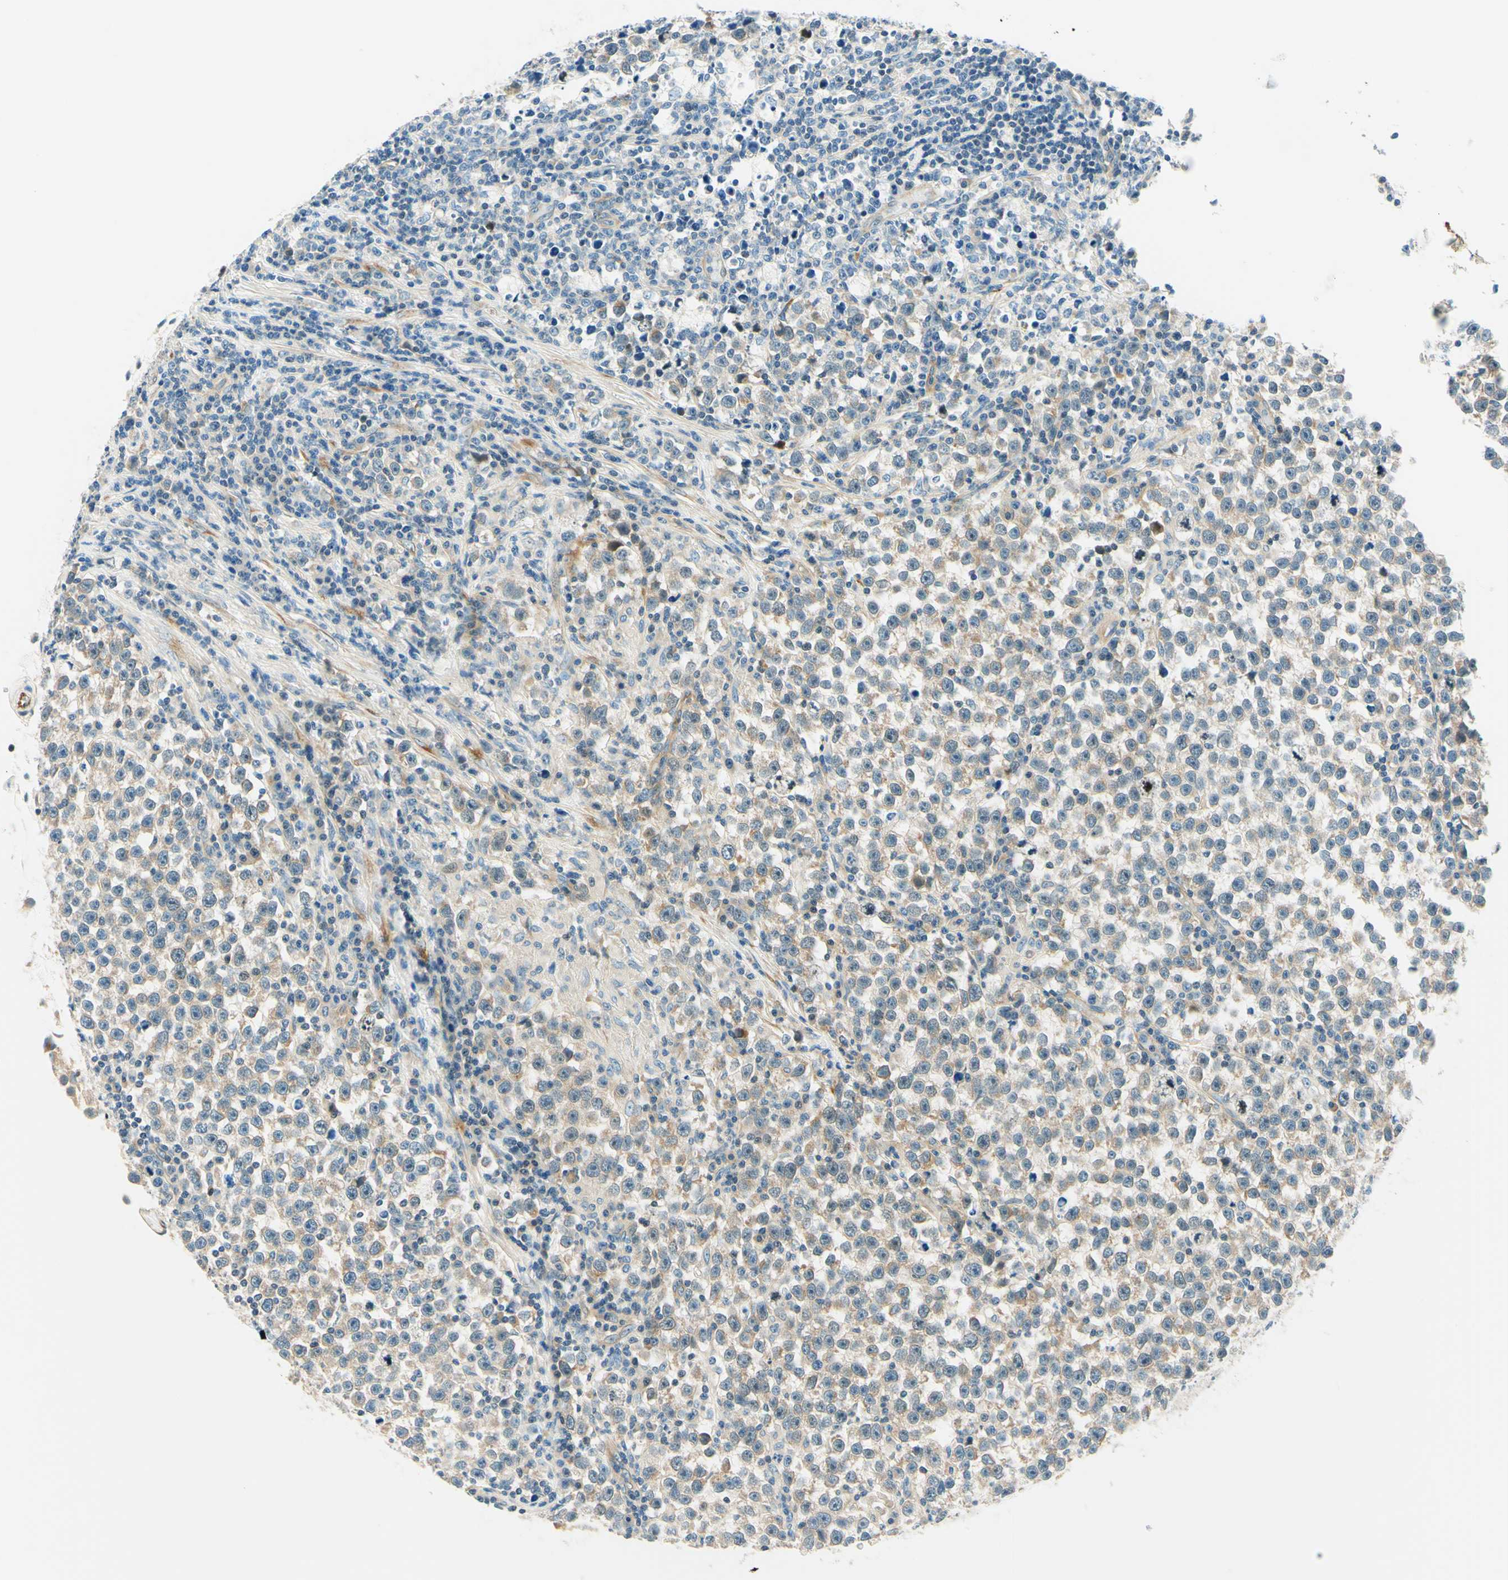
{"staining": {"intensity": "weak", "quantity": ">75%", "location": "cytoplasmic/membranous"}, "tissue": "testis cancer", "cell_type": "Tumor cells", "image_type": "cancer", "snomed": [{"axis": "morphology", "description": "Seminoma, NOS"}, {"axis": "topography", "description": "Testis"}], "caption": "DAB immunohistochemical staining of human testis cancer shows weak cytoplasmic/membranous protein expression in approximately >75% of tumor cells. Using DAB (3,3'-diaminobenzidine) (brown) and hematoxylin (blue) stains, captured at high magnification using brightfield microscopy.", "gene": "TAOK2", "patient": {"sex": "male", "age": 43}}